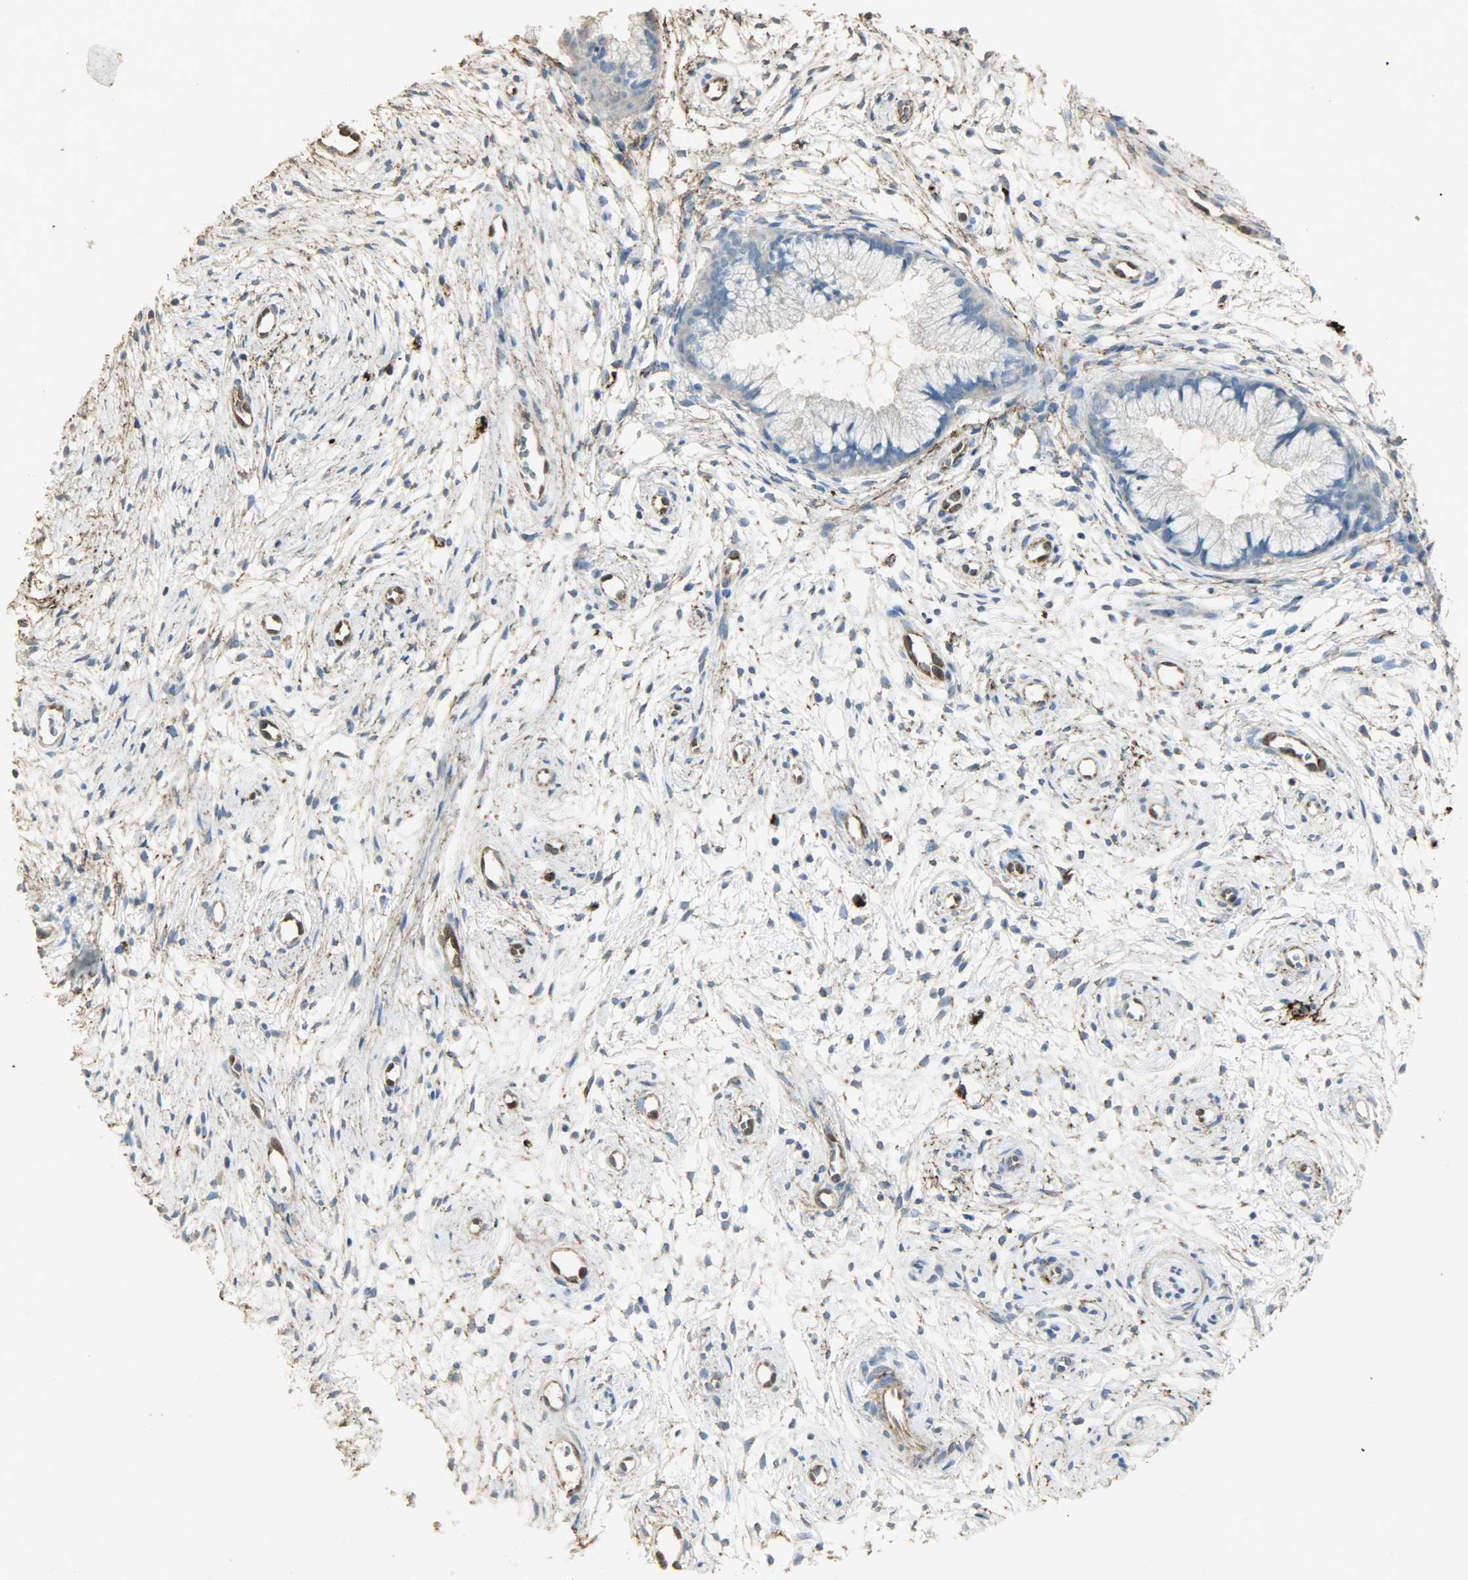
{"staining": {"intensity": "negative", "quantity": "none", "location": "none"}, "tissue": "cervix", "cell_type": "Glandular cells", "image_type": "normal", "snomed": [{"axis": "morphology", "description": "Normal tissue, NOS"}, {"axis": "topography", "description": "Cervix"}], "caption": "Human cervix stained for a protein using immunohistochemistry (IHC) displays no staining in glandular cells.", "gene": "ASB9", "patient": {"sex": "female", "age": 39}}